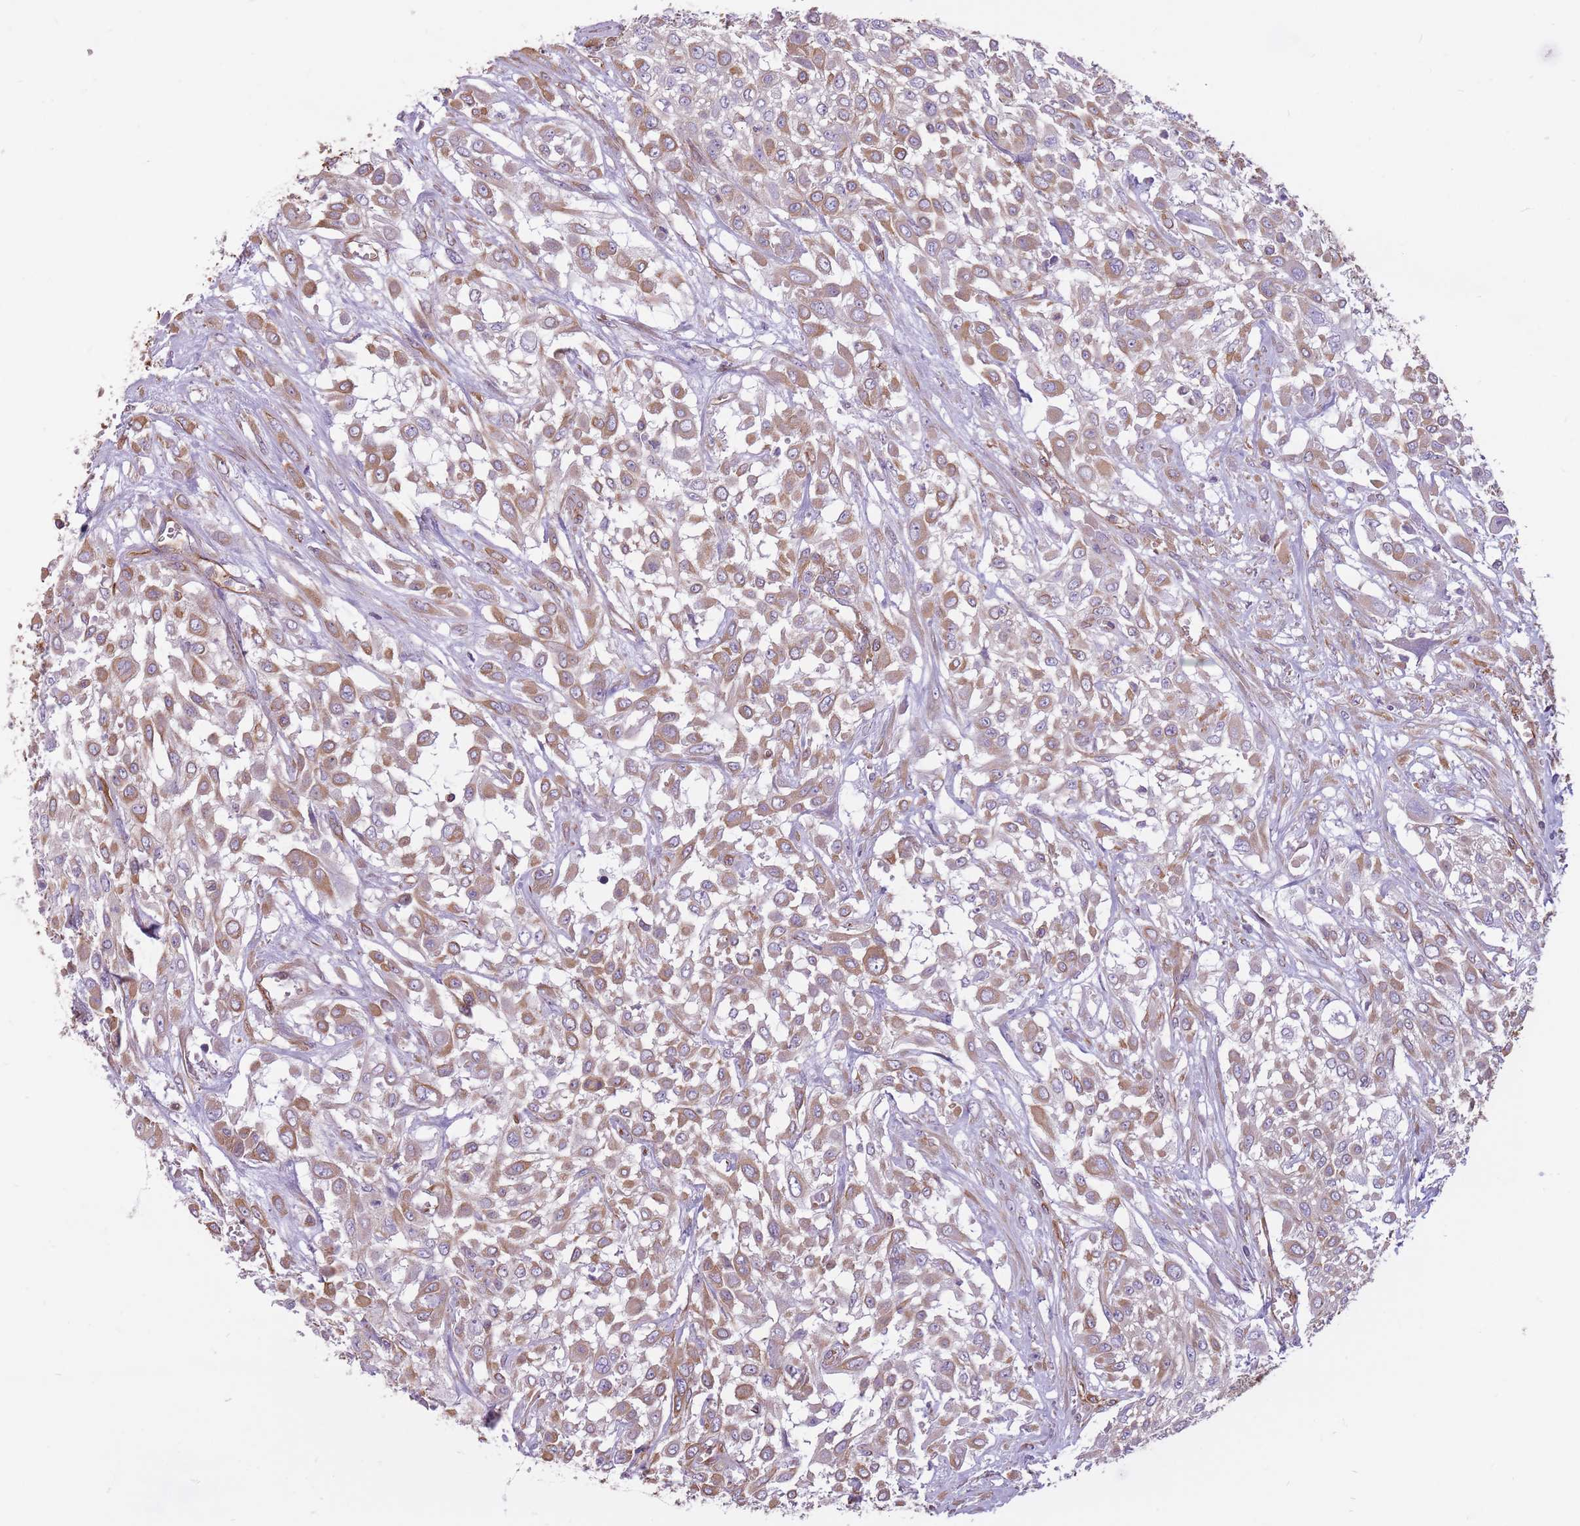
{"staining": {"intensity": "moderate", "quantity": ">75%", "location": "cytoplasmic/membranous"}, "tissue": "urothelial cancer", "cell_type": "Tumor cells", "image_type": "cancer", "snomed": [{"axis": "morphology", "description": "Urothelial carcinoma, High grade"}, {"axis": "topography", "description": "Urinary bladder"}], "caption": "Immunohistochemical staining of urothelial cancer displays moderate cytoplasmic/membranous protein positivity in about >75% of tumor cells.", "gene": "ADD1", "patient": {"sex": "male", "age": 57}}